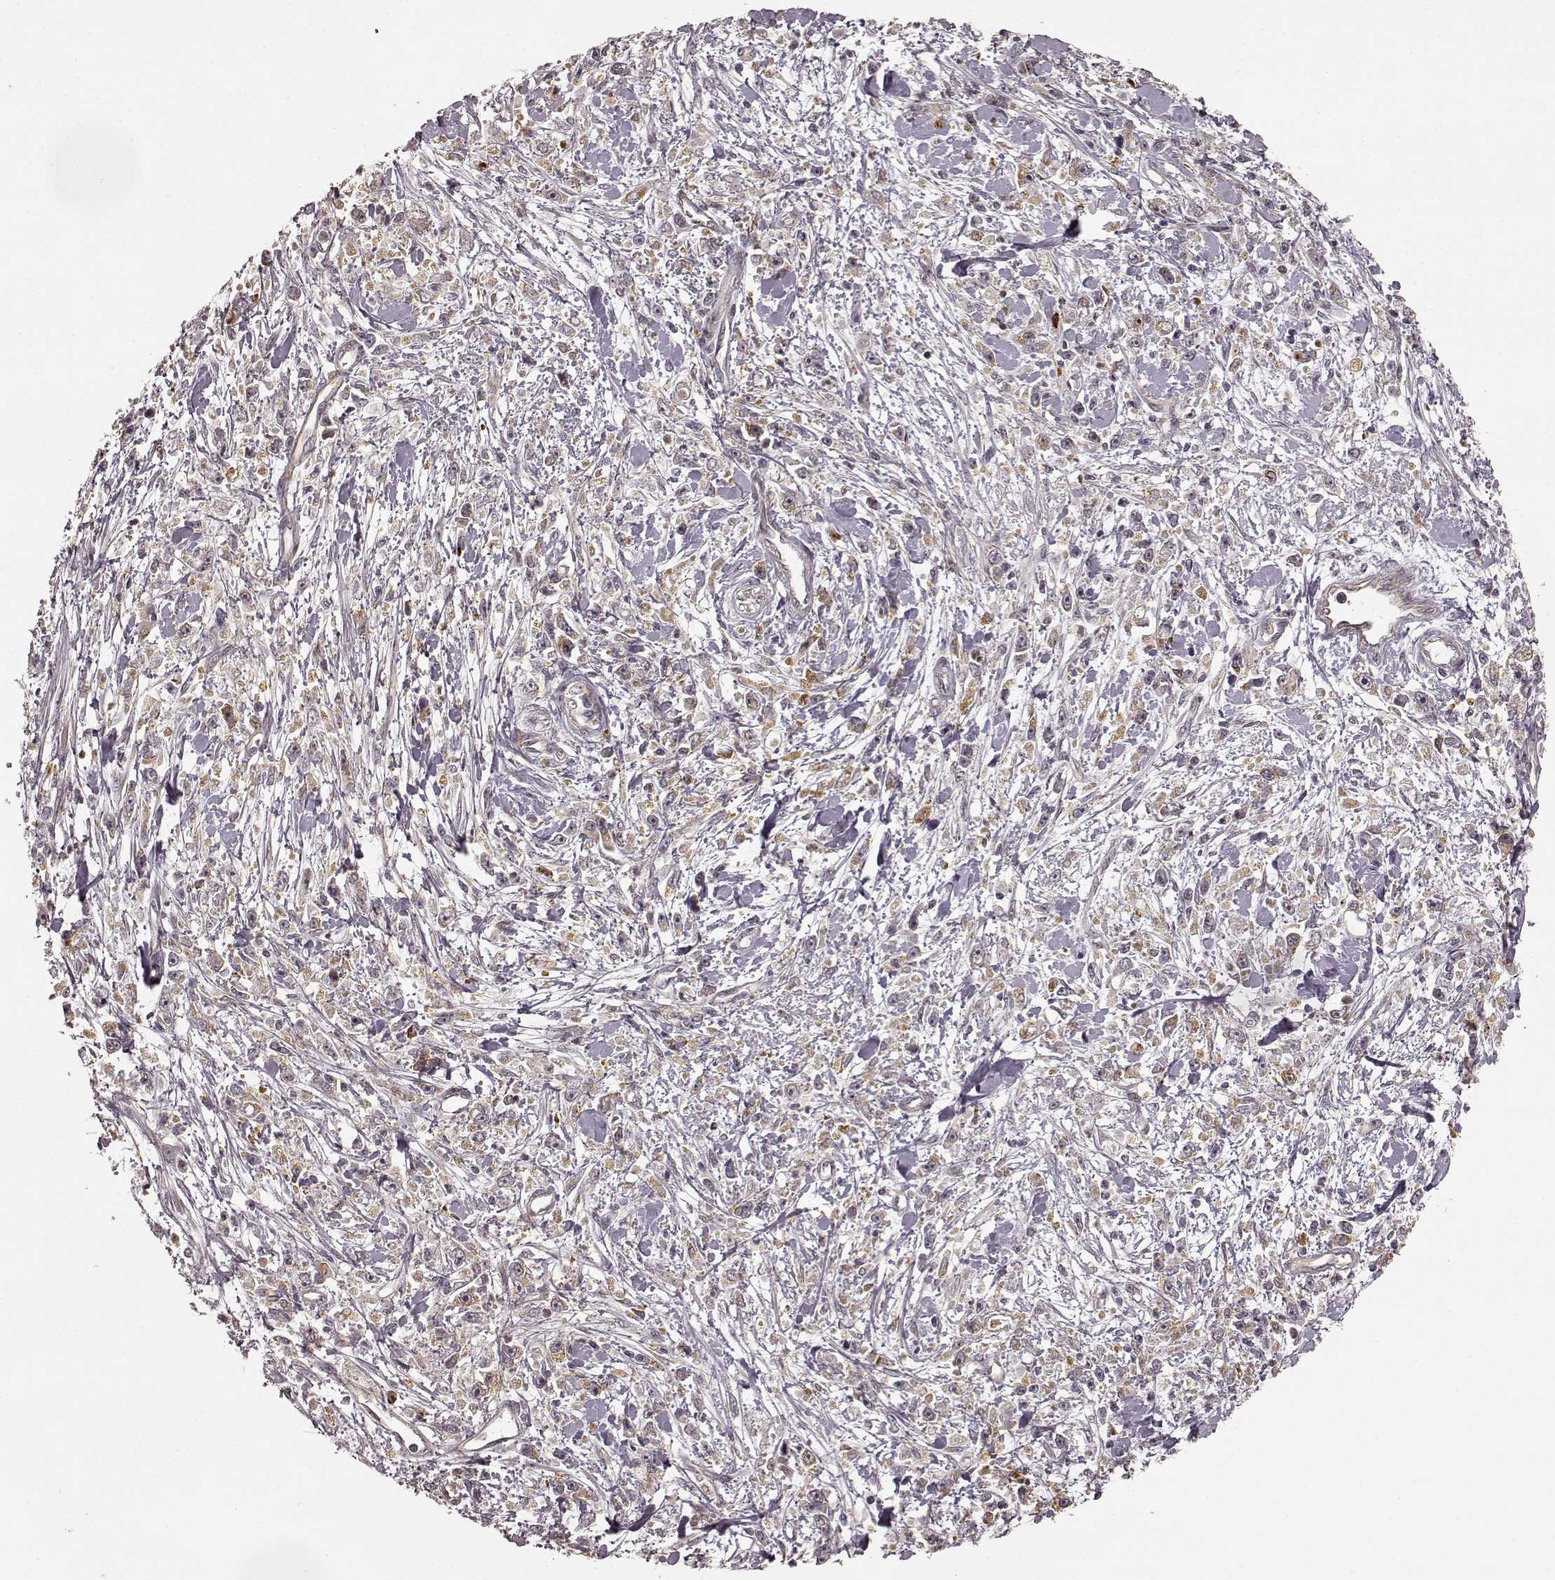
{"staining": {"intensity": "weak", "quantity": ">75%", "location": "cytoplasmic/membranous"}, "tissue": "stomach cancer", "cell_type": "Tumor cells", "image_type": "cancer", "snomed": [{"axis": "morphology", "description": "Adenocarcinoma, NOS"}, {"axis": "topography", "description": "Stomach"}], "caption": "Immunohistochemical staining of human stomach adenocarcinoma displays low levels of weak cytoplasmic/membranous positivity in approximately >75% of tumor cells.", "gene": "SLC12A9", "patient": {"sex": "female", "age": 59}}